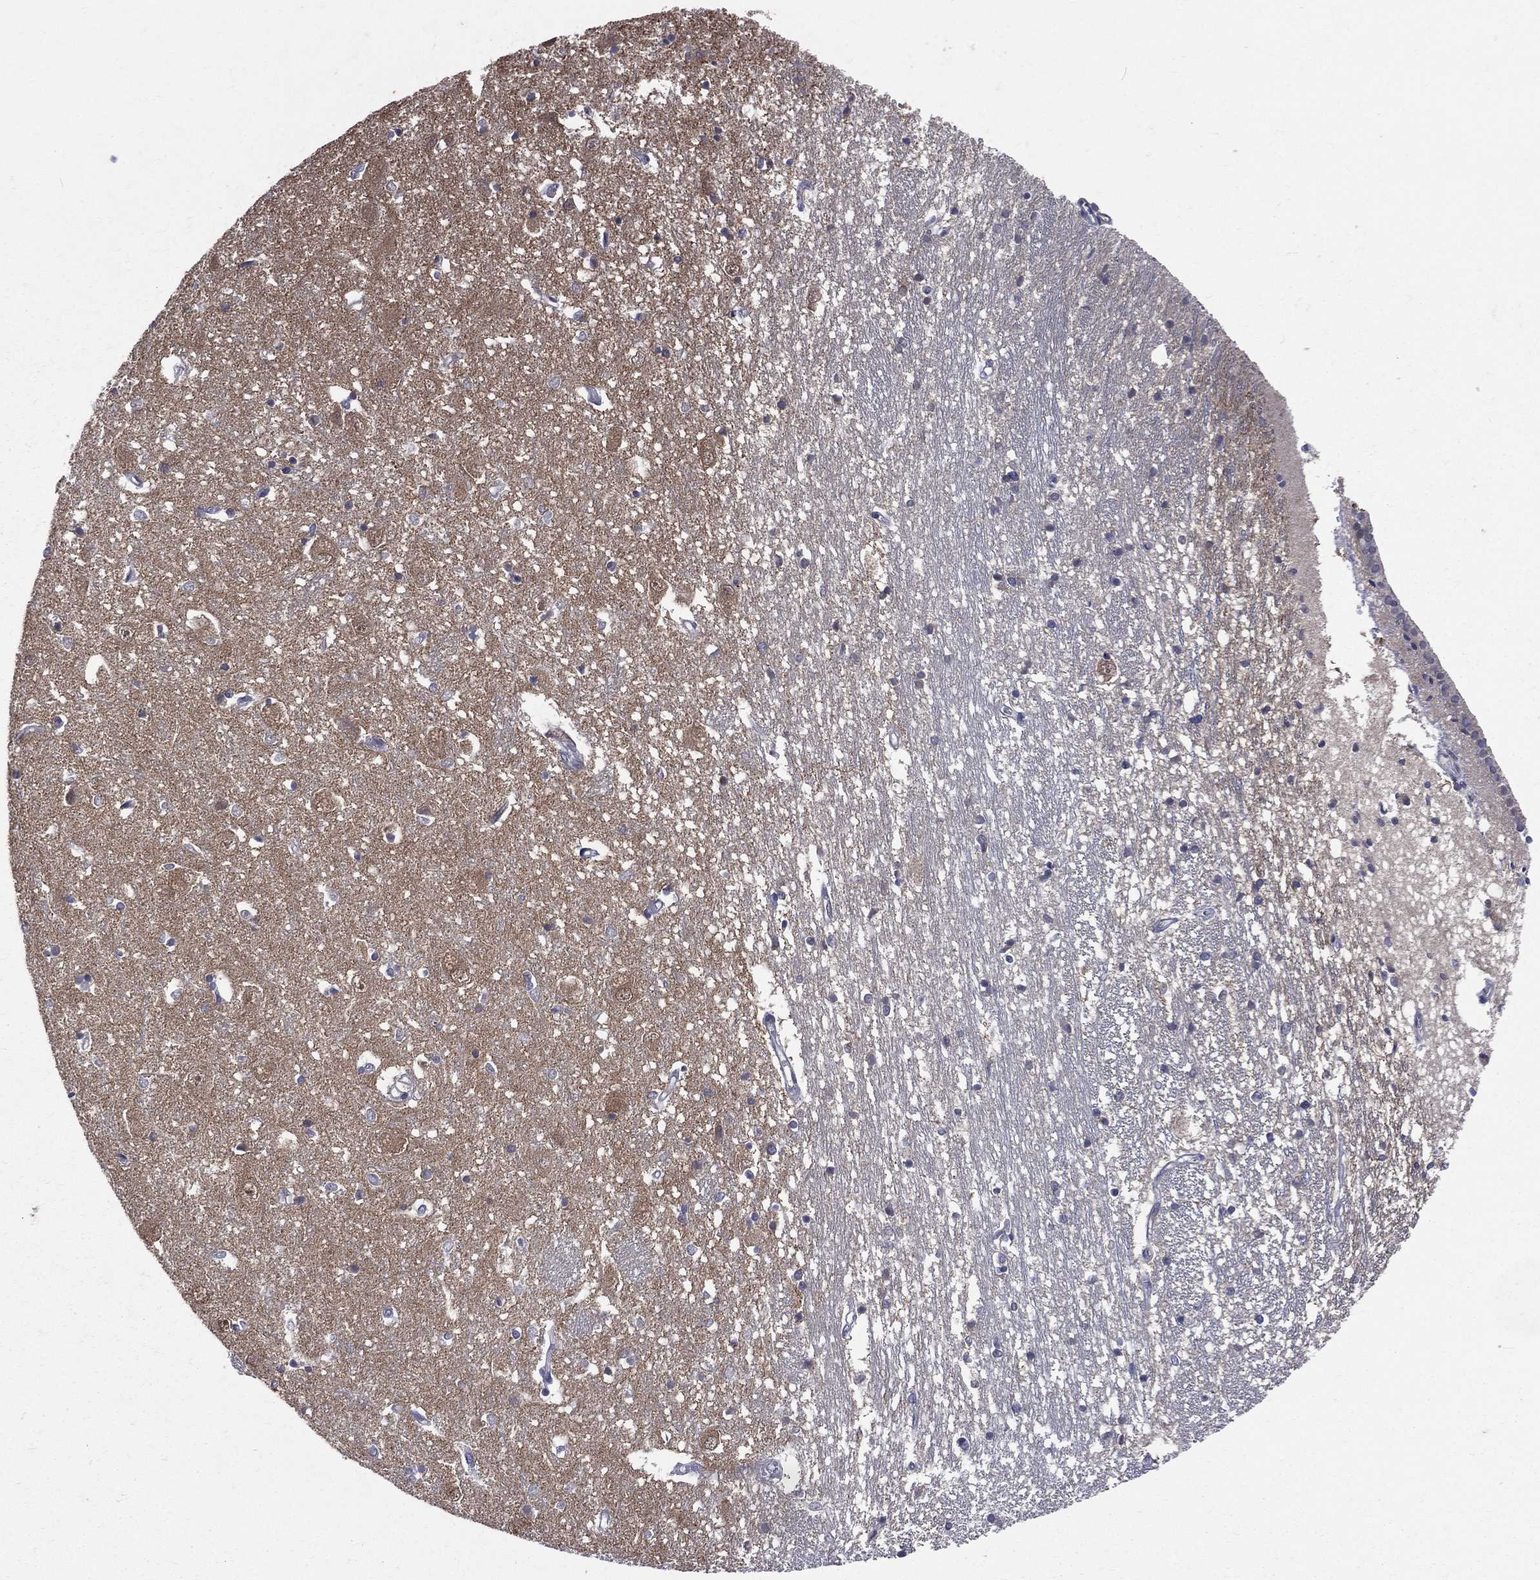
{"staining": {"intensity": "negative", "quantity": "none", "location": "none"}, "tissue": "caudate", "cell_type": "Glial cells", "image_type": "normal", "snomed": [{"axis": "morphology", "description": "Normal tissue, NOS"}, {"axis": "topography", "description": "Lateral ventricle wall"}], "caption": "A high-resolution photomicrograph shows immunohistochemistry staining of unremarkable caudate, which exhibits no significant positivity in glial cells. (DAB immunohistochemistry, high magnification).", "gene": "DLG4", "patient": {"sex": "male", "age": 54}}